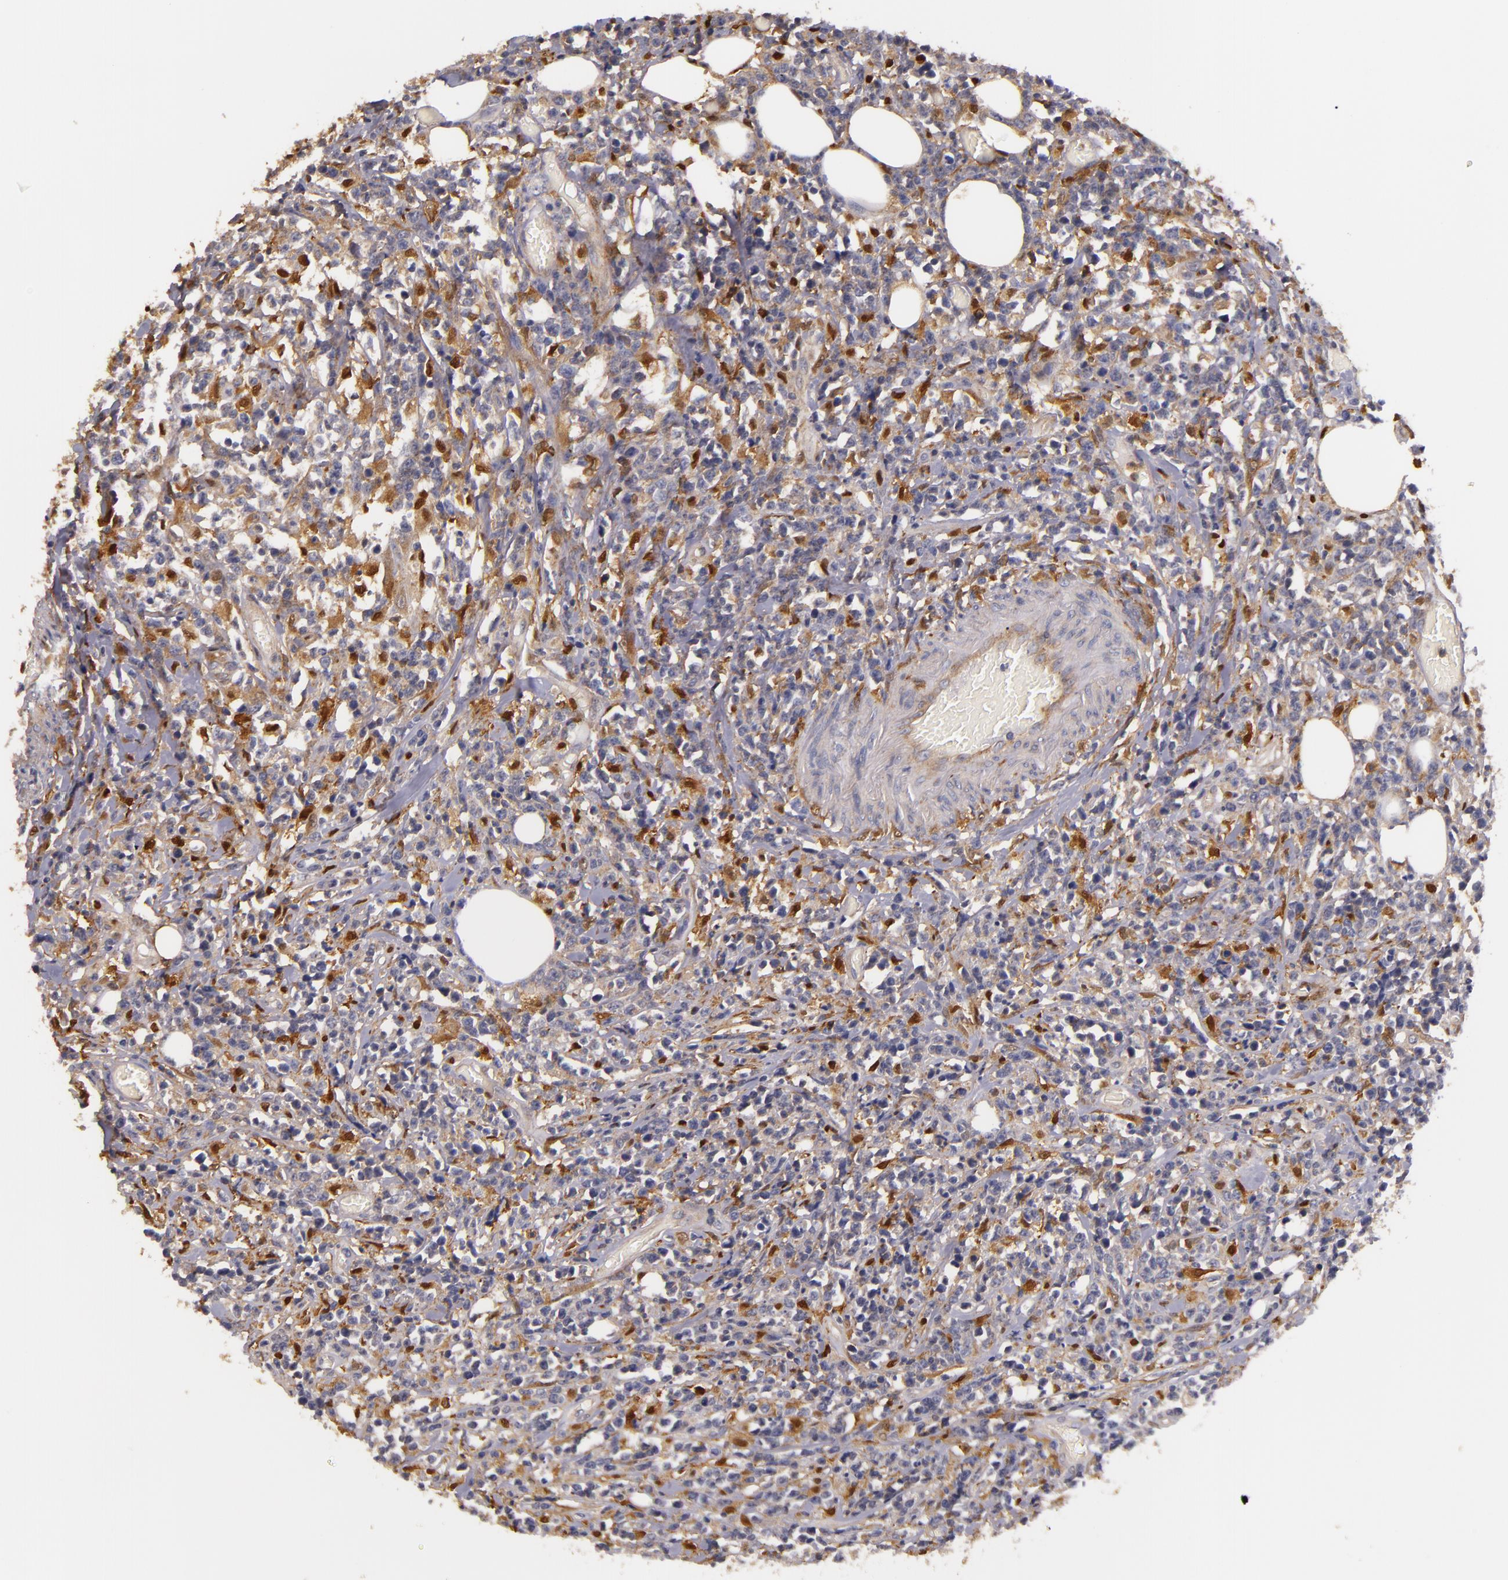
{"staining": {"intensity": "strong", "quantity": "25%-75%", "location": "cytoplasmic/membranous"}, "tissue": "lymphoma", "cell_type": "Tumor cells", "image_type": "cancer", "snomed": [{"axis": "morphology", "description": "Malignant lymphoma, non-Hodgkin's type, High grade"}, {"axis": "topography", "description": "Colon"}], "caption": "A histopathology image showing strong cytoplasmic/membranous positivity in about 25%-75% of tumor cells in malignant lymphoma, non-Hodgkin's type (high-grade), as visualized by brown immunohistochemical staining.", "gene": "TOM1", "patient": {"sex": "male", "age": 82}}